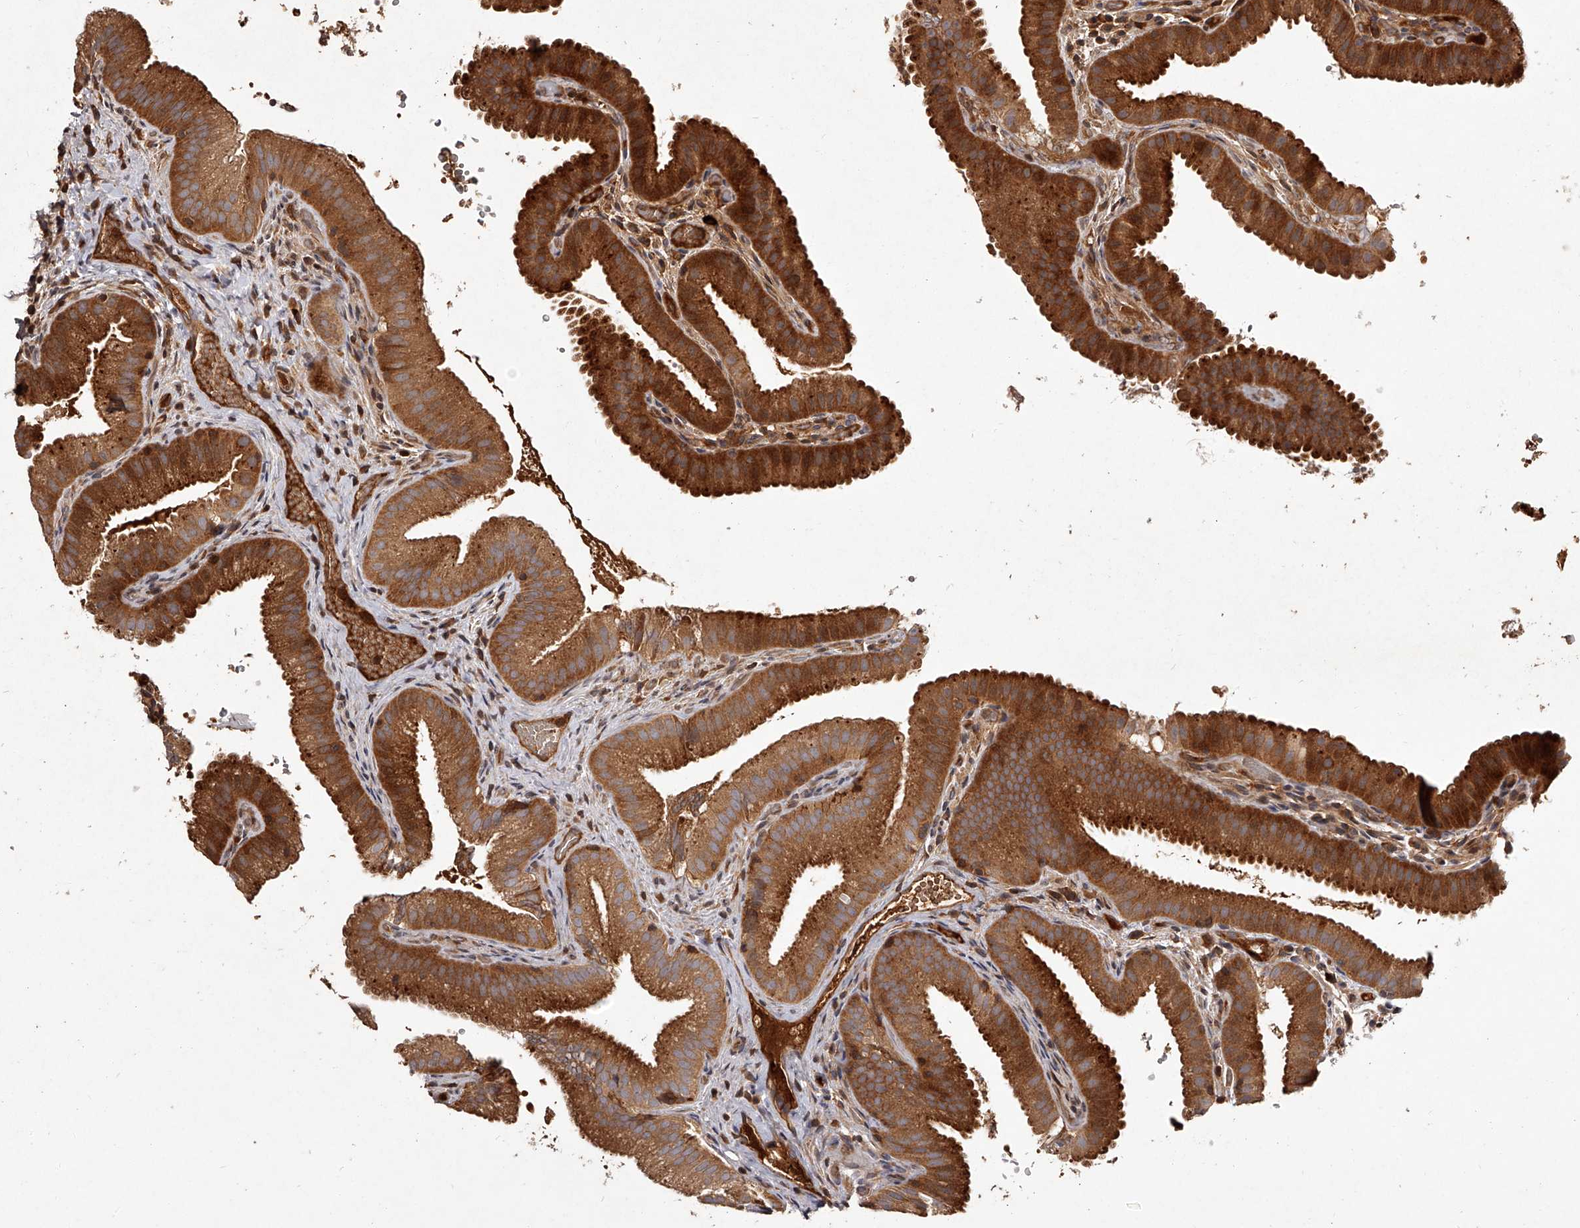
{"staining": {"intensity": "strong", "quantity": ">75%", "location": "cytoplasmic/membranous"}, "tissue": "gallbladder", "cell_type": "Glandular cells", "image_type": "normal", "snomed": [{"axis": "morphology", "description": "Normal tissue, NOS"}, {"axis": "topography", "description": "Gallbladder"}], "caption": "Glandular cells reveal strong cytoplasmic/membranous expression in about >75% of cells in normal gallbladder.", "gene": "CRYZL1", "patient": {"sex": "female", "age": 30}}